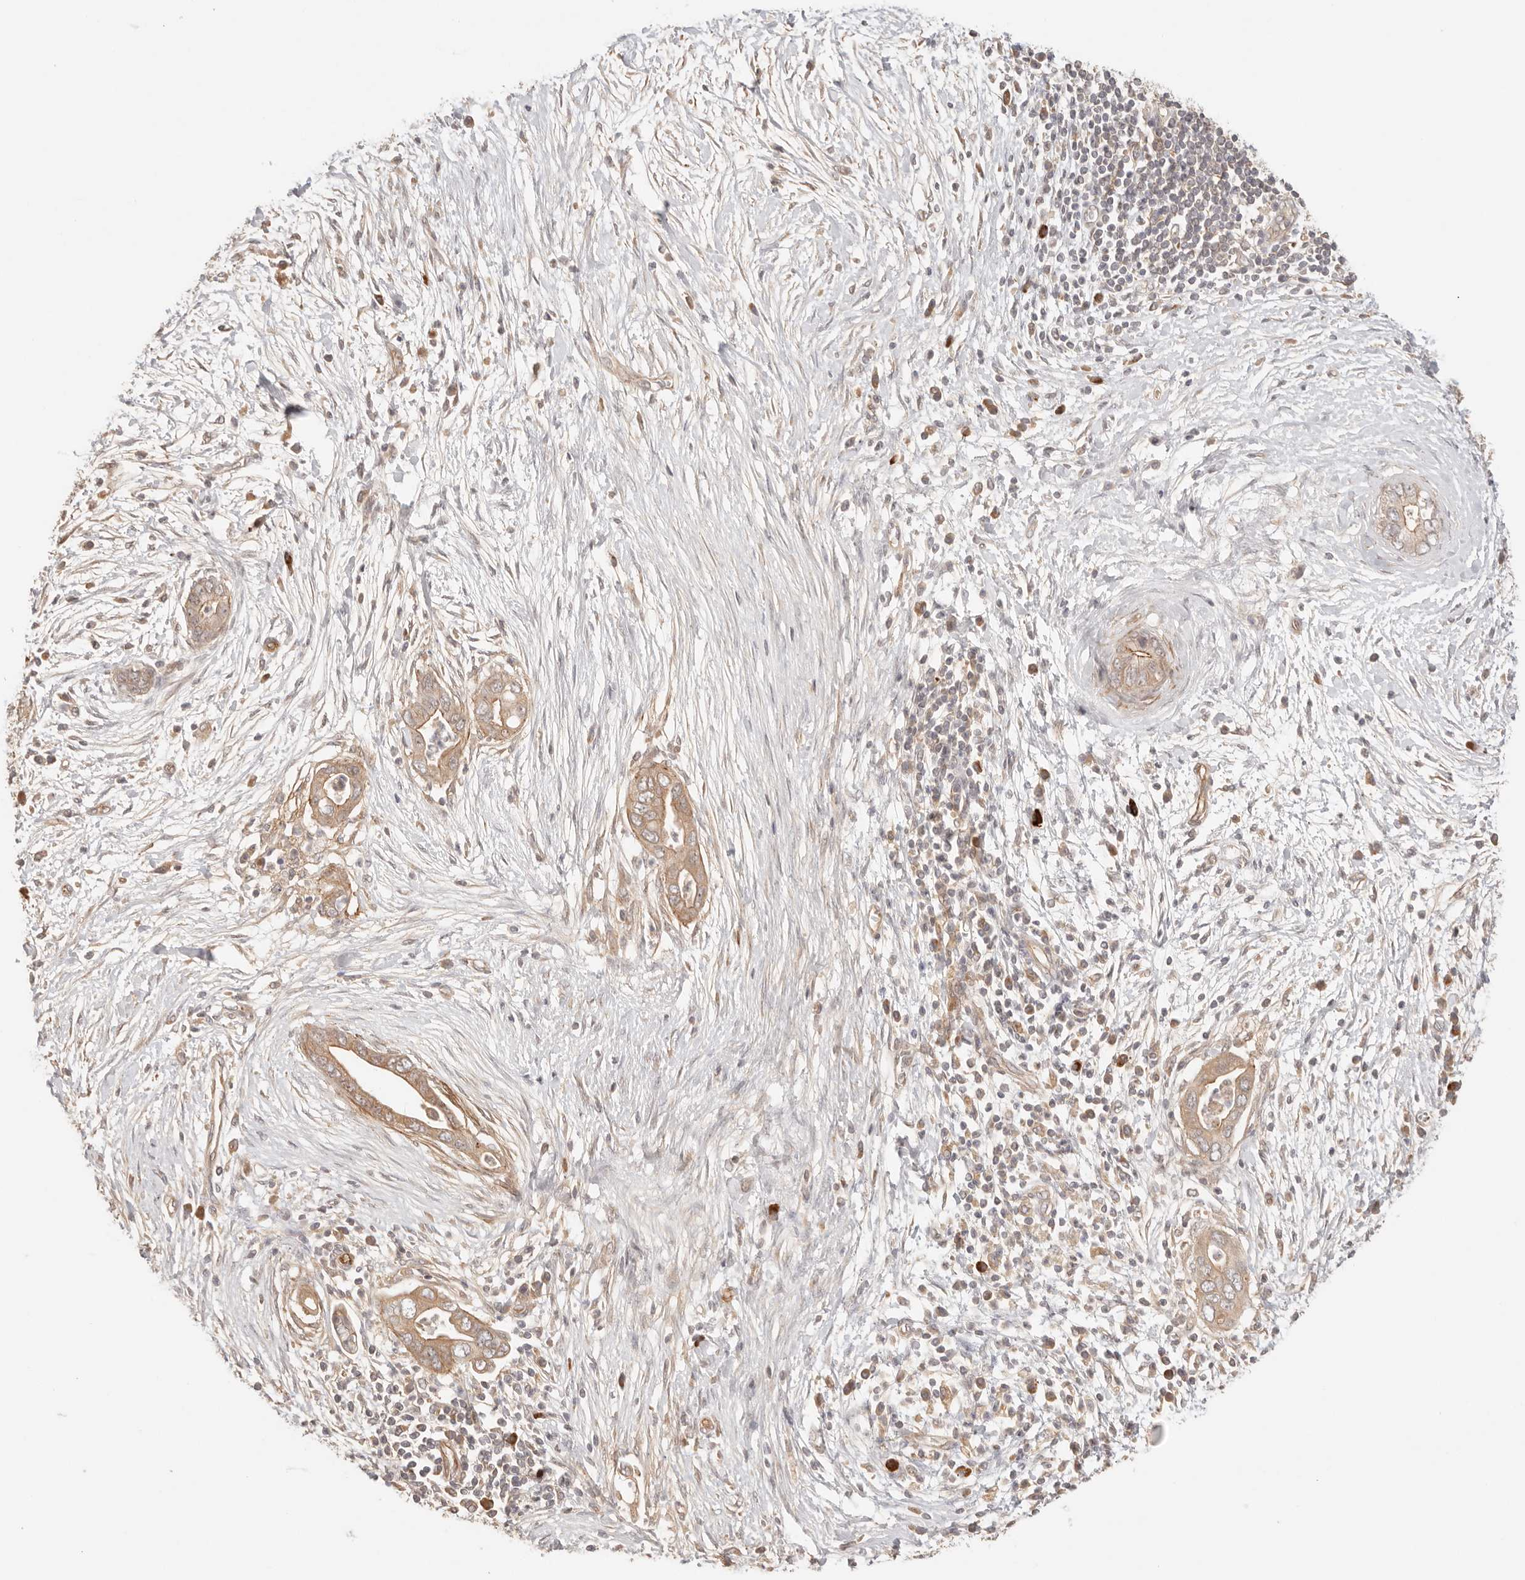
{"staining": {"intensity": "moderate", "quantity": ">75%", "location": "cytoplasmic/membranous"}, "tissue": "pancreatic cancer", "cell_type": "Tumor cells", "image_type": "cancer", "snomed": [{"axis": "morphology", "description": "Adenocarcinoma, NOS"}, {"axis": "topography", "description": "Pancreas"}], "caption": "Immunohistochemistry histopathology image of neoplastic tissue: human adenocarcinoma (pancreatic) stained using immunohistochemistry reveals medium levels of moderate protein expression localized specifically in the cytoplasmic/membranous of tumor cells, appearing as a cytoplasmic/membranous brown color.", "gene": "IL1R2", "patient": {"sex": "male", "age": 75}}